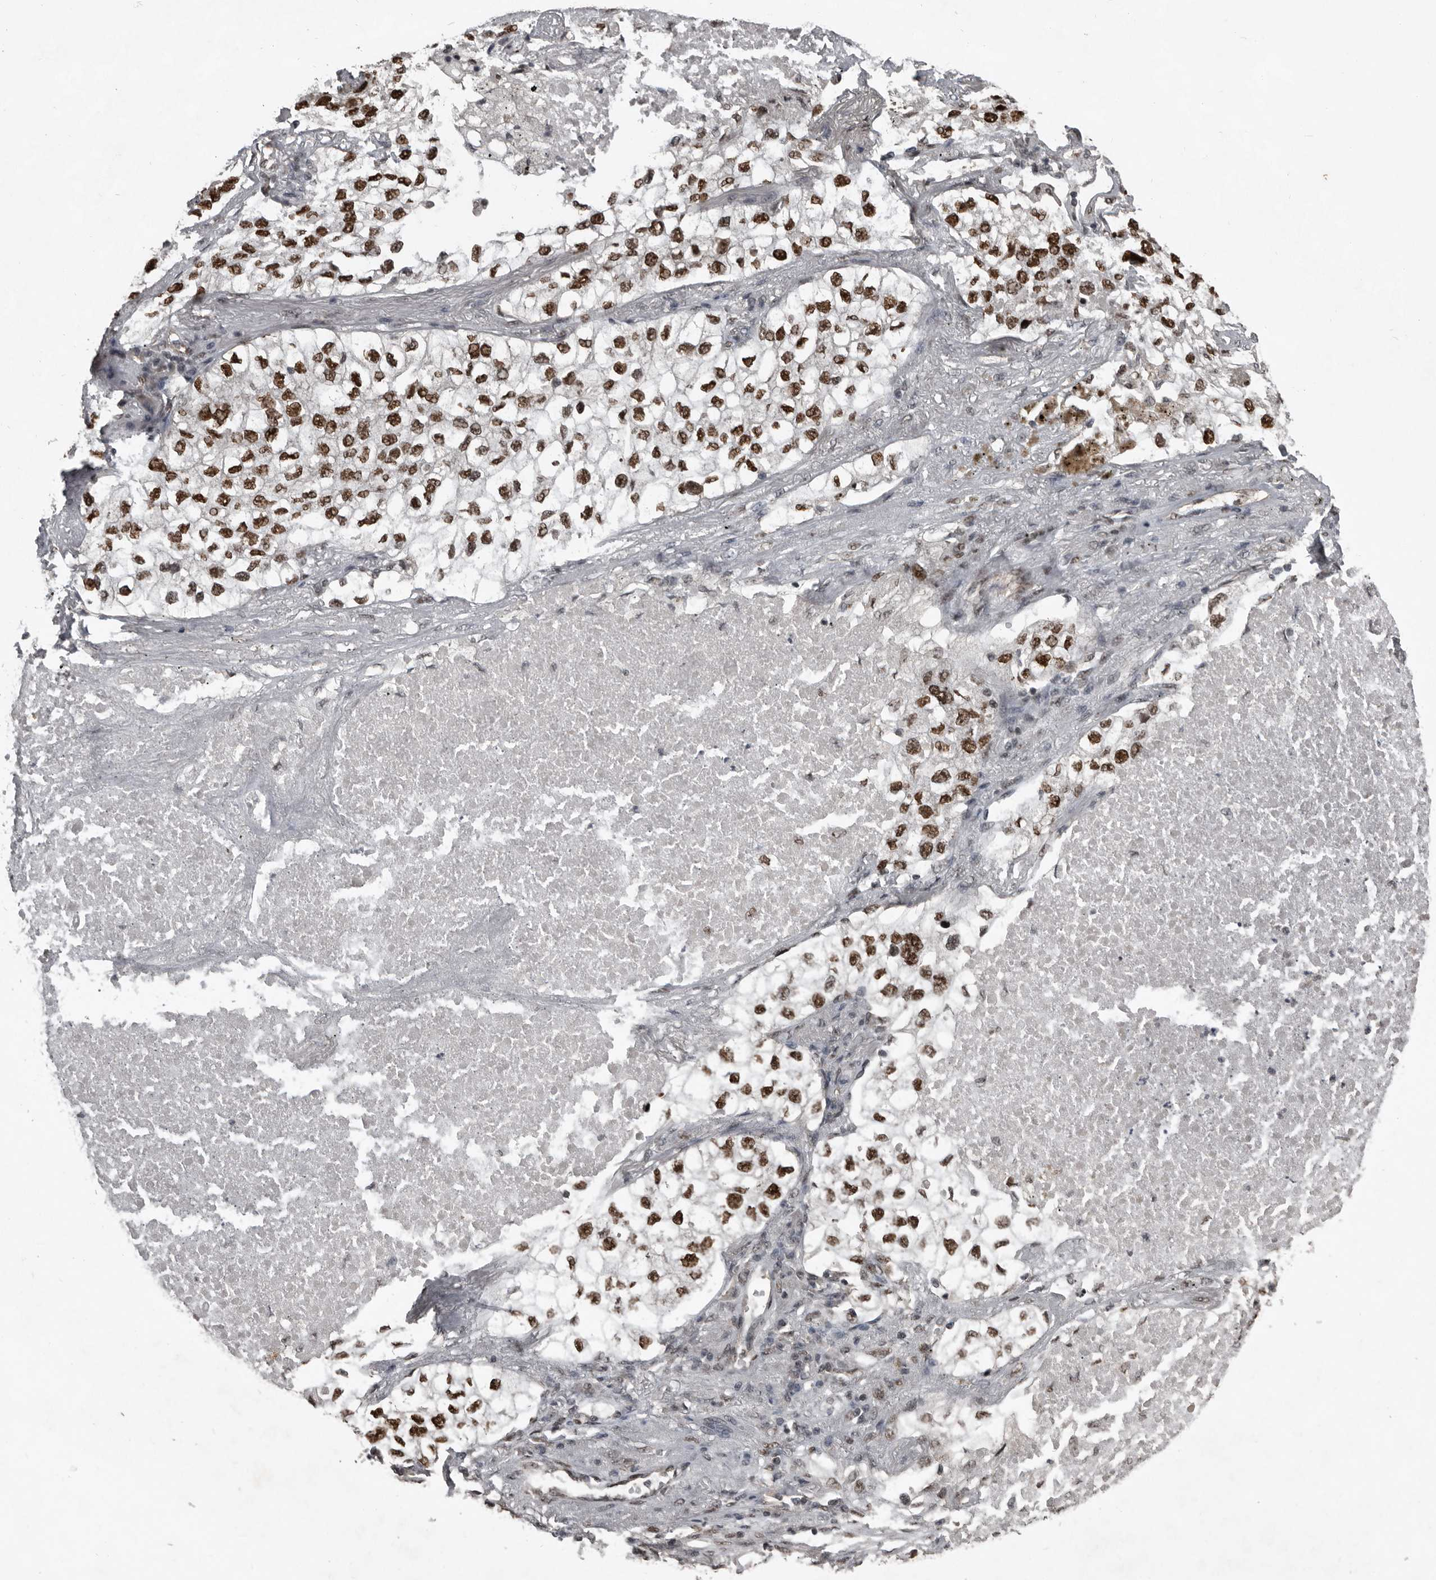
{"staining": {"intensity": "strong", "quantity": ">75%", "location": "nuclear"}, "tissue": "lung cancer", "cell_type": "Tumor cells", "image_type": "cancer", "snomed": [{"axis": "morphology", "description": "Adenocarcinoma, NOS"}, {"axis": "topography", "description": "Lung"}], "caption": "Tumor cells reveal strong nuclear staining in approximately >75% of cells in lung adenocarcinoma.", "gene": "CHD1L", "patient": {"sex": "male", "age": 63}}